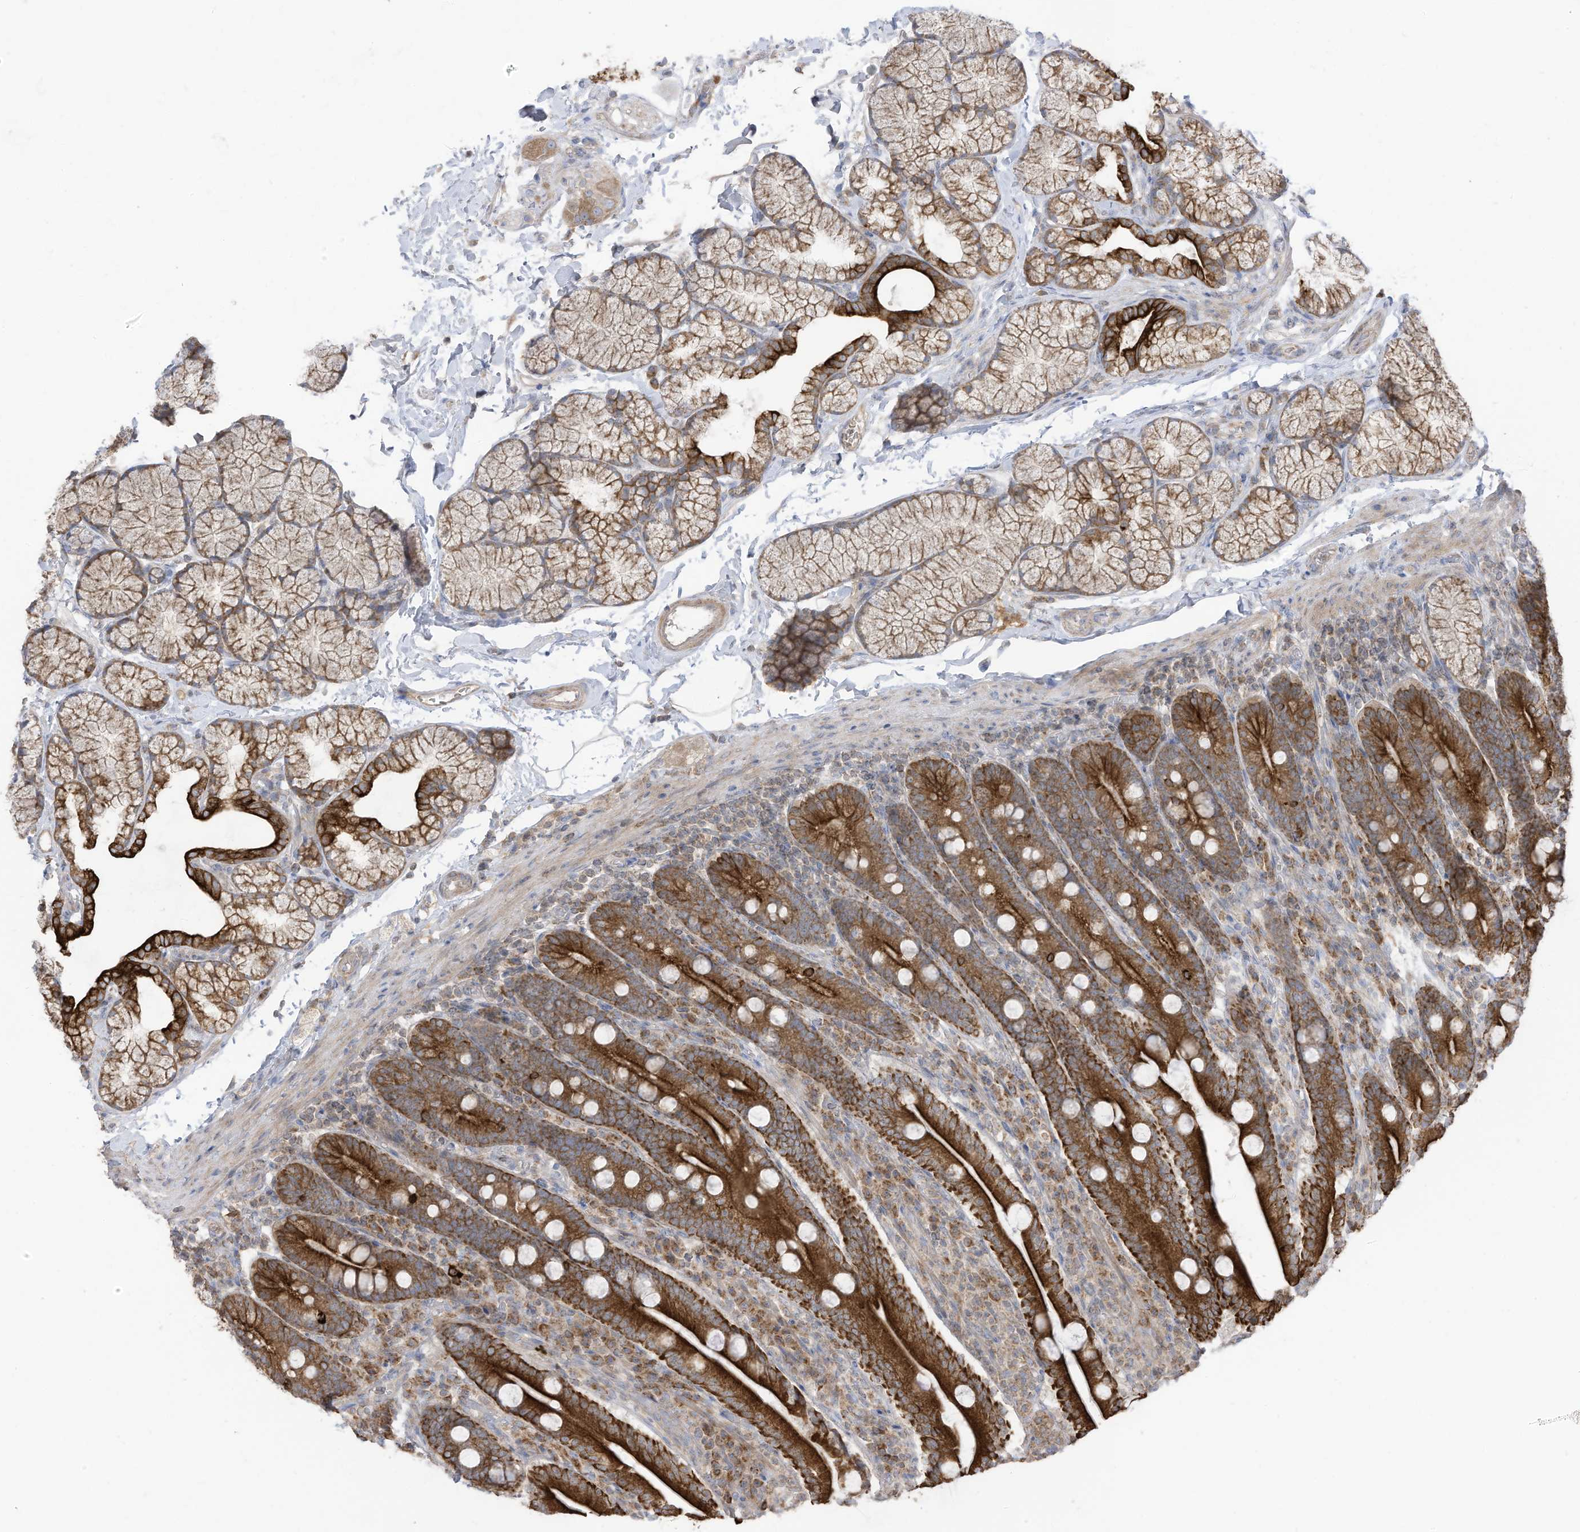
{"staining": {"intensity": "strong", "quantity": ">75%", "location": "cytoplasmic/membranous"}, "tissue": "duodenum", "cell_type": "Glandular cells", "image_type": "normal", "snomed": [{"axis": "morphology", "description": "Normal tissue, NOS"}, {"axis": "topography", "description": "Duodenum"}], "caption": "Immunohistochemistry (IHC) staining of unremarkable duodenum, which exhibits high levels of strong cytoplasmic/membranous staining in about >75% of glandular cells indicating strong cytoplasmic/membranous protein expression. The staining was performed using DAB (brown) for protein detection and nuclei were counterstained in hematoxylin (blue).", "gene": "CGAS", "patient": {"sex": "male", "age": 35}}